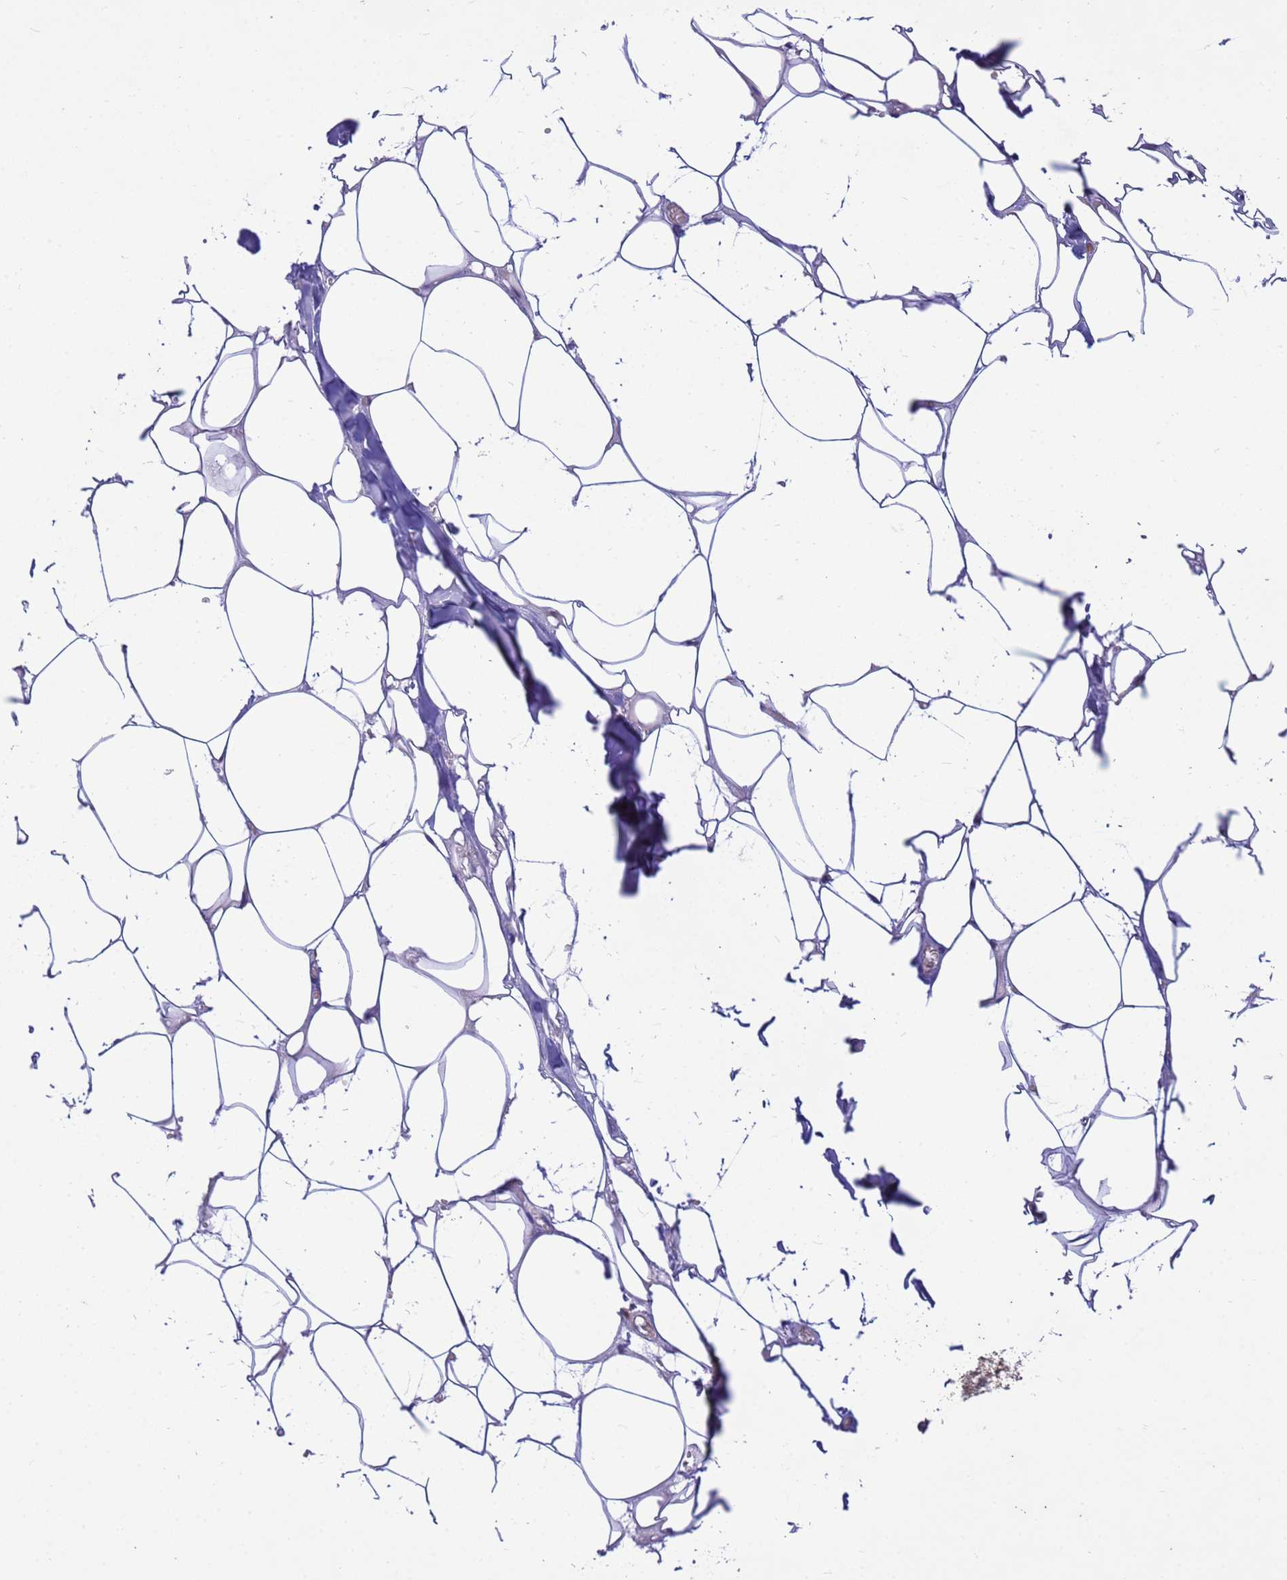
{"staining": {"intensity": "negative", "quantity": "none", "location": "none"}, "tissue": "adipose tissue", "cell_type": "Adipocytes", "image_type": "normal", "snomed": [{"axis": "morphology", "description": "Normal tissue, NOS"}, {"axis": "topography", "description": "Salivary gland"}, {"axis": "topography", "description": "Peripheral nerve tissue"}], "caption": "This is an immunohistochemistry histopathology image of normal human adipose tissue. There is no staining in adipocytes.", "gene": "THAP5", "patient": {"sex": "male", "age": 38}}